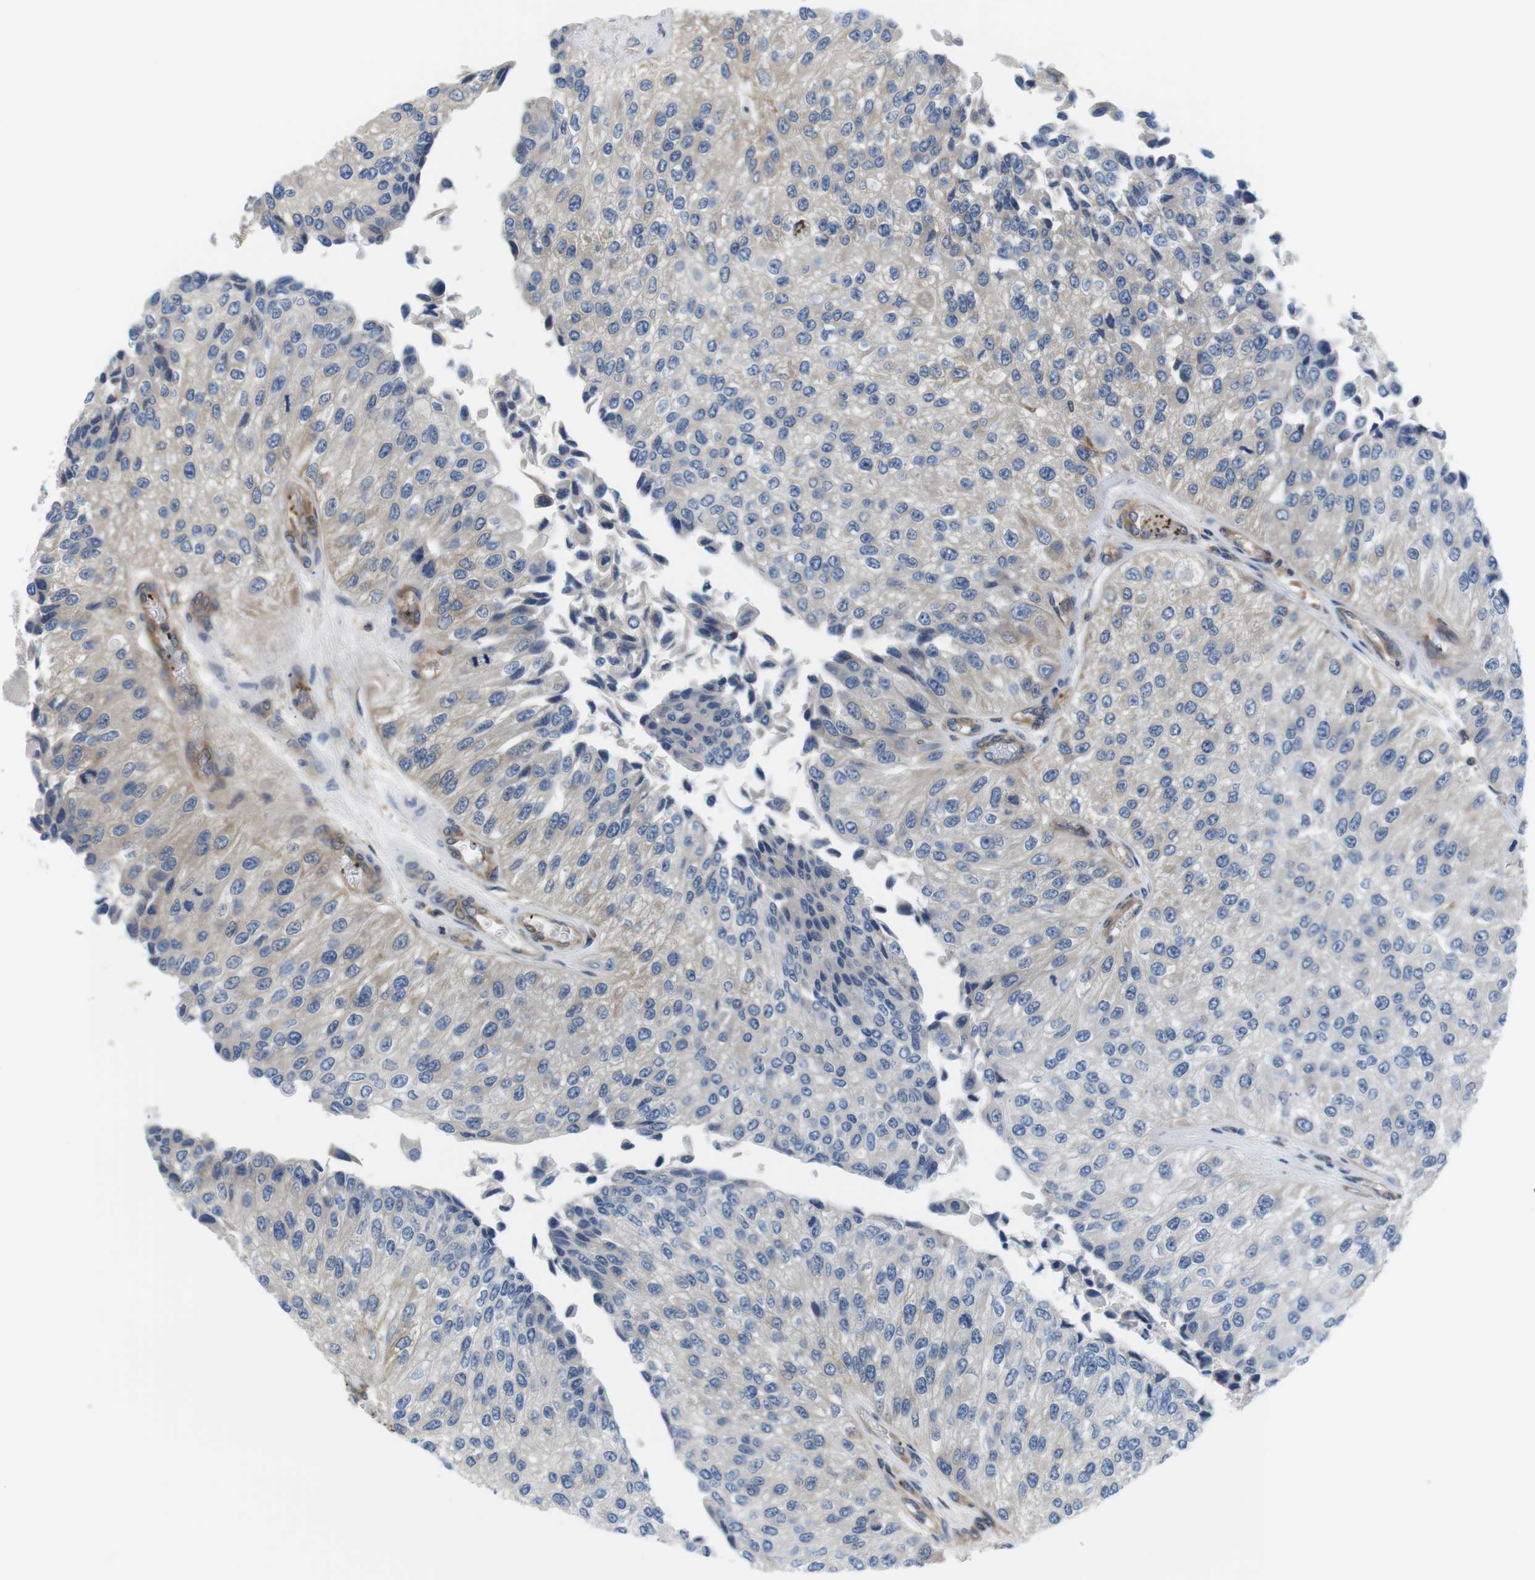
{"staining": {"intensity": "negative", "quantity": "none", "location": "none"}, "tissue": "urothelial cancer", "cell_type": "Tumor cells", "image_type": "cancer", "snomed": [{"axis": "morphology", "description": "Urothelial carcinoma, High grade"}, {"axis": "topography", "description": "Kidney"}, {"axis": "topography", "description": "Urinary bladder"}], "caption": "High magnification brightfield microscopy of high-grade urothelial carcinoma stained with DAB (3,3'-diaminobenzidine) (brown) and counterstained with hematoxylin (blue): tumor cells show no significant positivity.", "gene": "HERPUD2", "patient": {"sex": "male", "age": 77}}